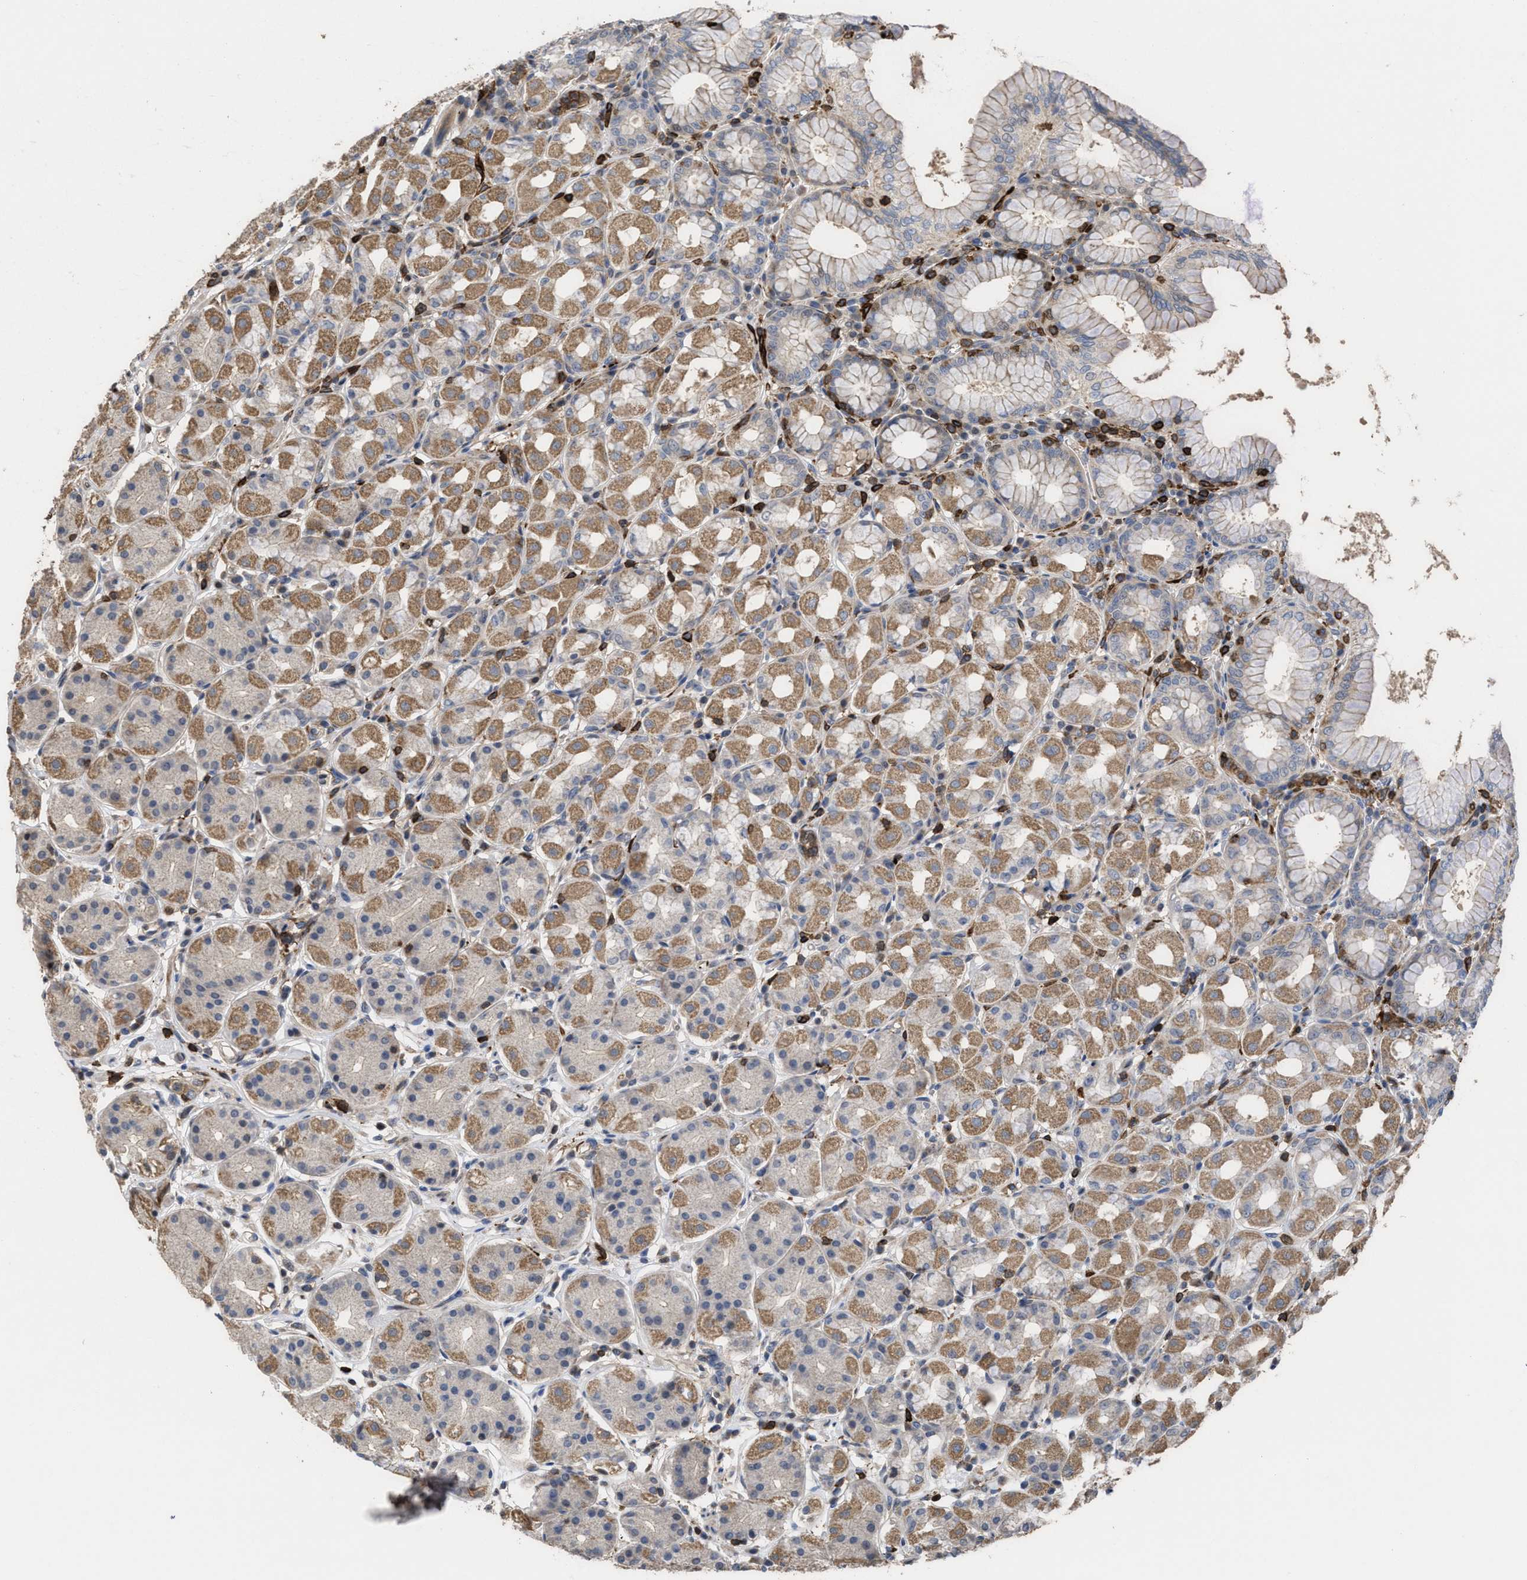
{"staining": {"intensity": "moderate", "quantity": "25%-75%", "location": "cytoplasmic/membranous"}, "tissue": "stomach", "cell_type": "Glandular cells", "image_type": "normal", "snomed": [{"axis": "morphology", "description": "Normal tissue, NOS"}, {"axis": "topography", "description": "Stomach"}, {"axis": "topography", "description": "Stomach, lower"}], "caption": "This is a photomicrograph of immunohistochemistry (IHC) staining of unremarkable stomach, which shows moderate staining in the cytoplasmic/membranous of glandular cells.", "gene": "PTPRE", "patient": {"sex": "female", "age": 56}}